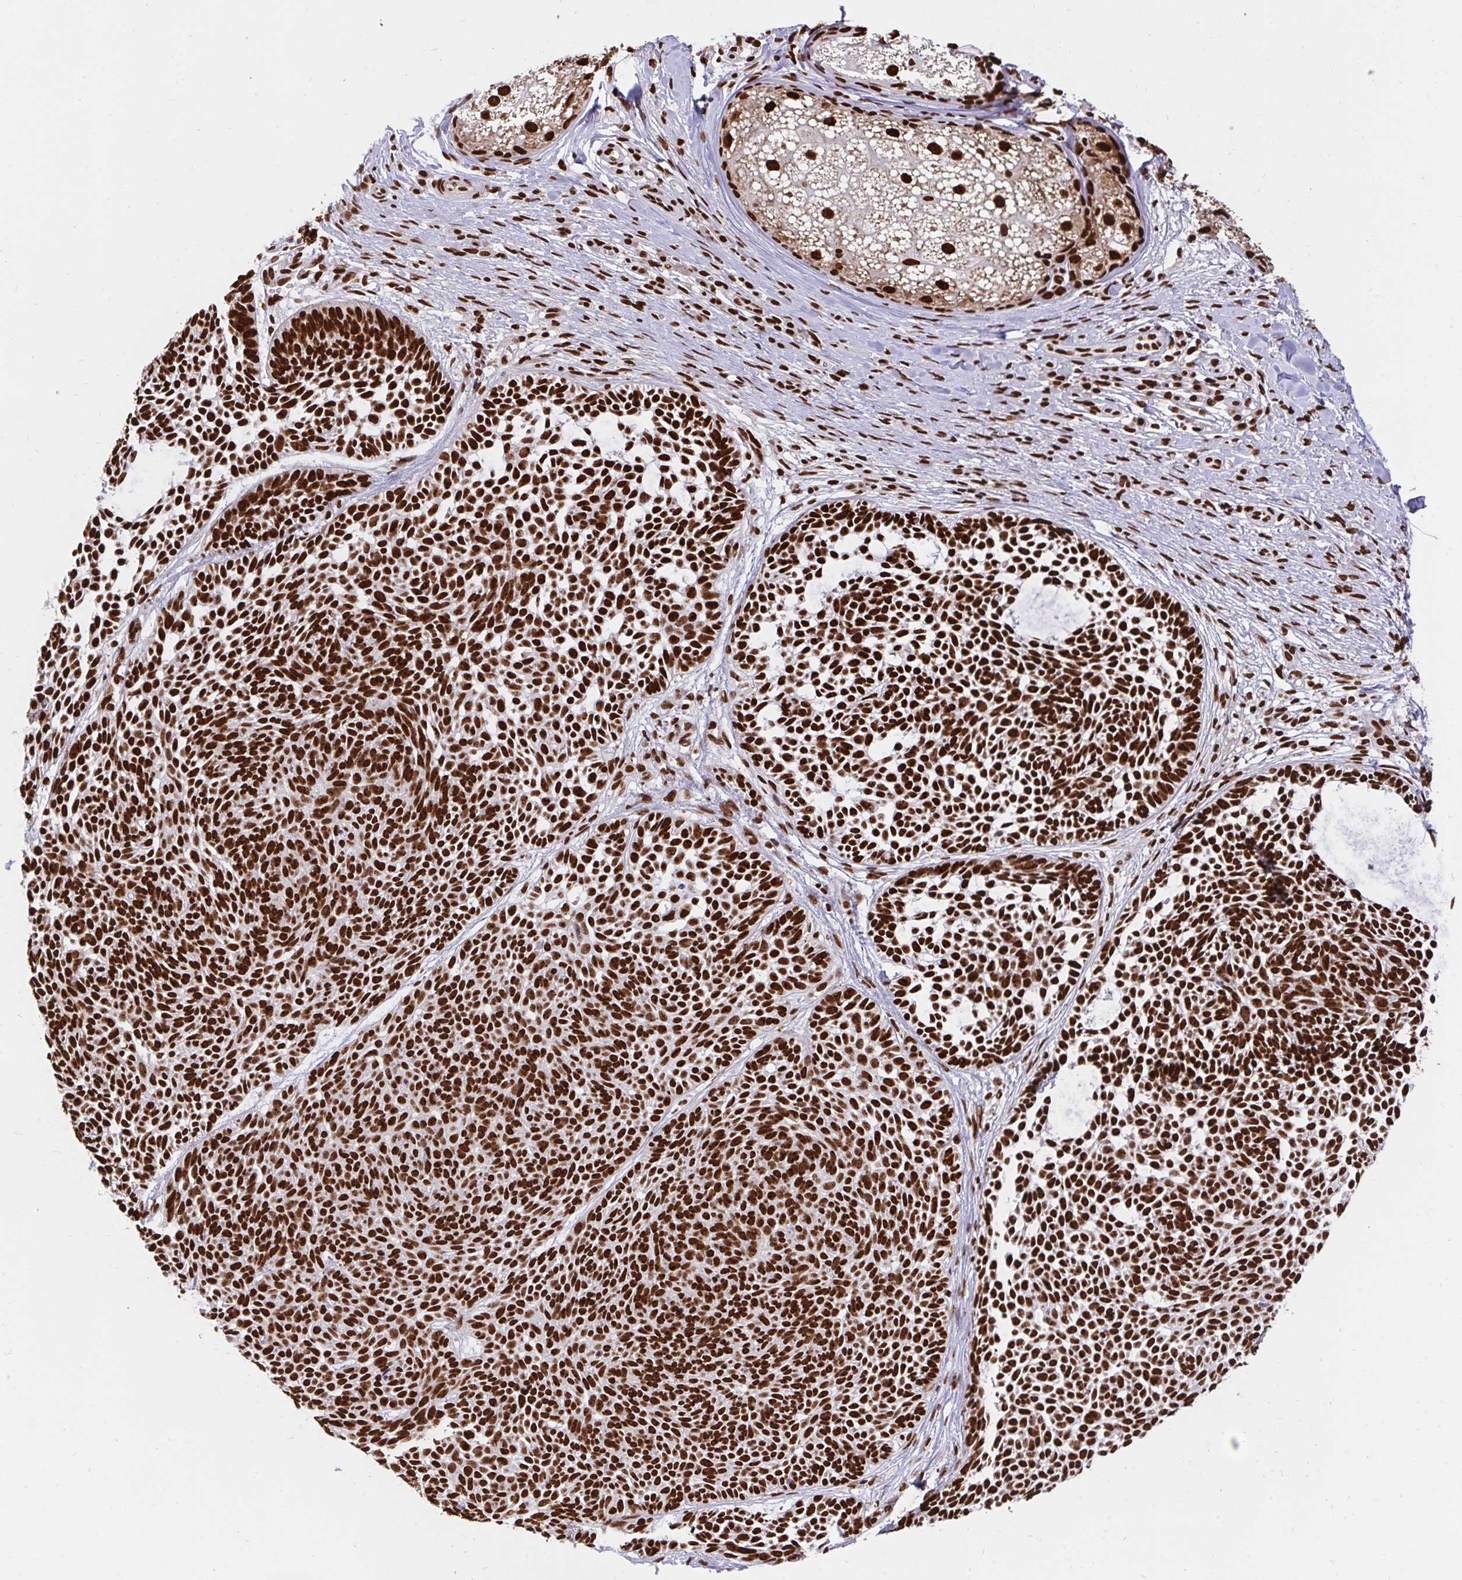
{"staining": {"intensity": "strong", "quantity": ">75%", "location": "nuclear"}, "tissue": "skin cancer", "cell_type": "Tumor cells", "image_type": "cancer", "snomed": [{"axis": "morphology", "description": "Basal cell carcinoma"}, {"axis": "topography", "description": "Skin"}, {"axis": "topography", "description": "Skin of trunk"}], "caption": "A micrograph of human skin cancer (basal cell carcinoma) stained for a protein demonstrates strong nuclear brown staining in tumor cells.", "gene": "HNRNPL", "patient": {"sex": "male", "age": 74}}